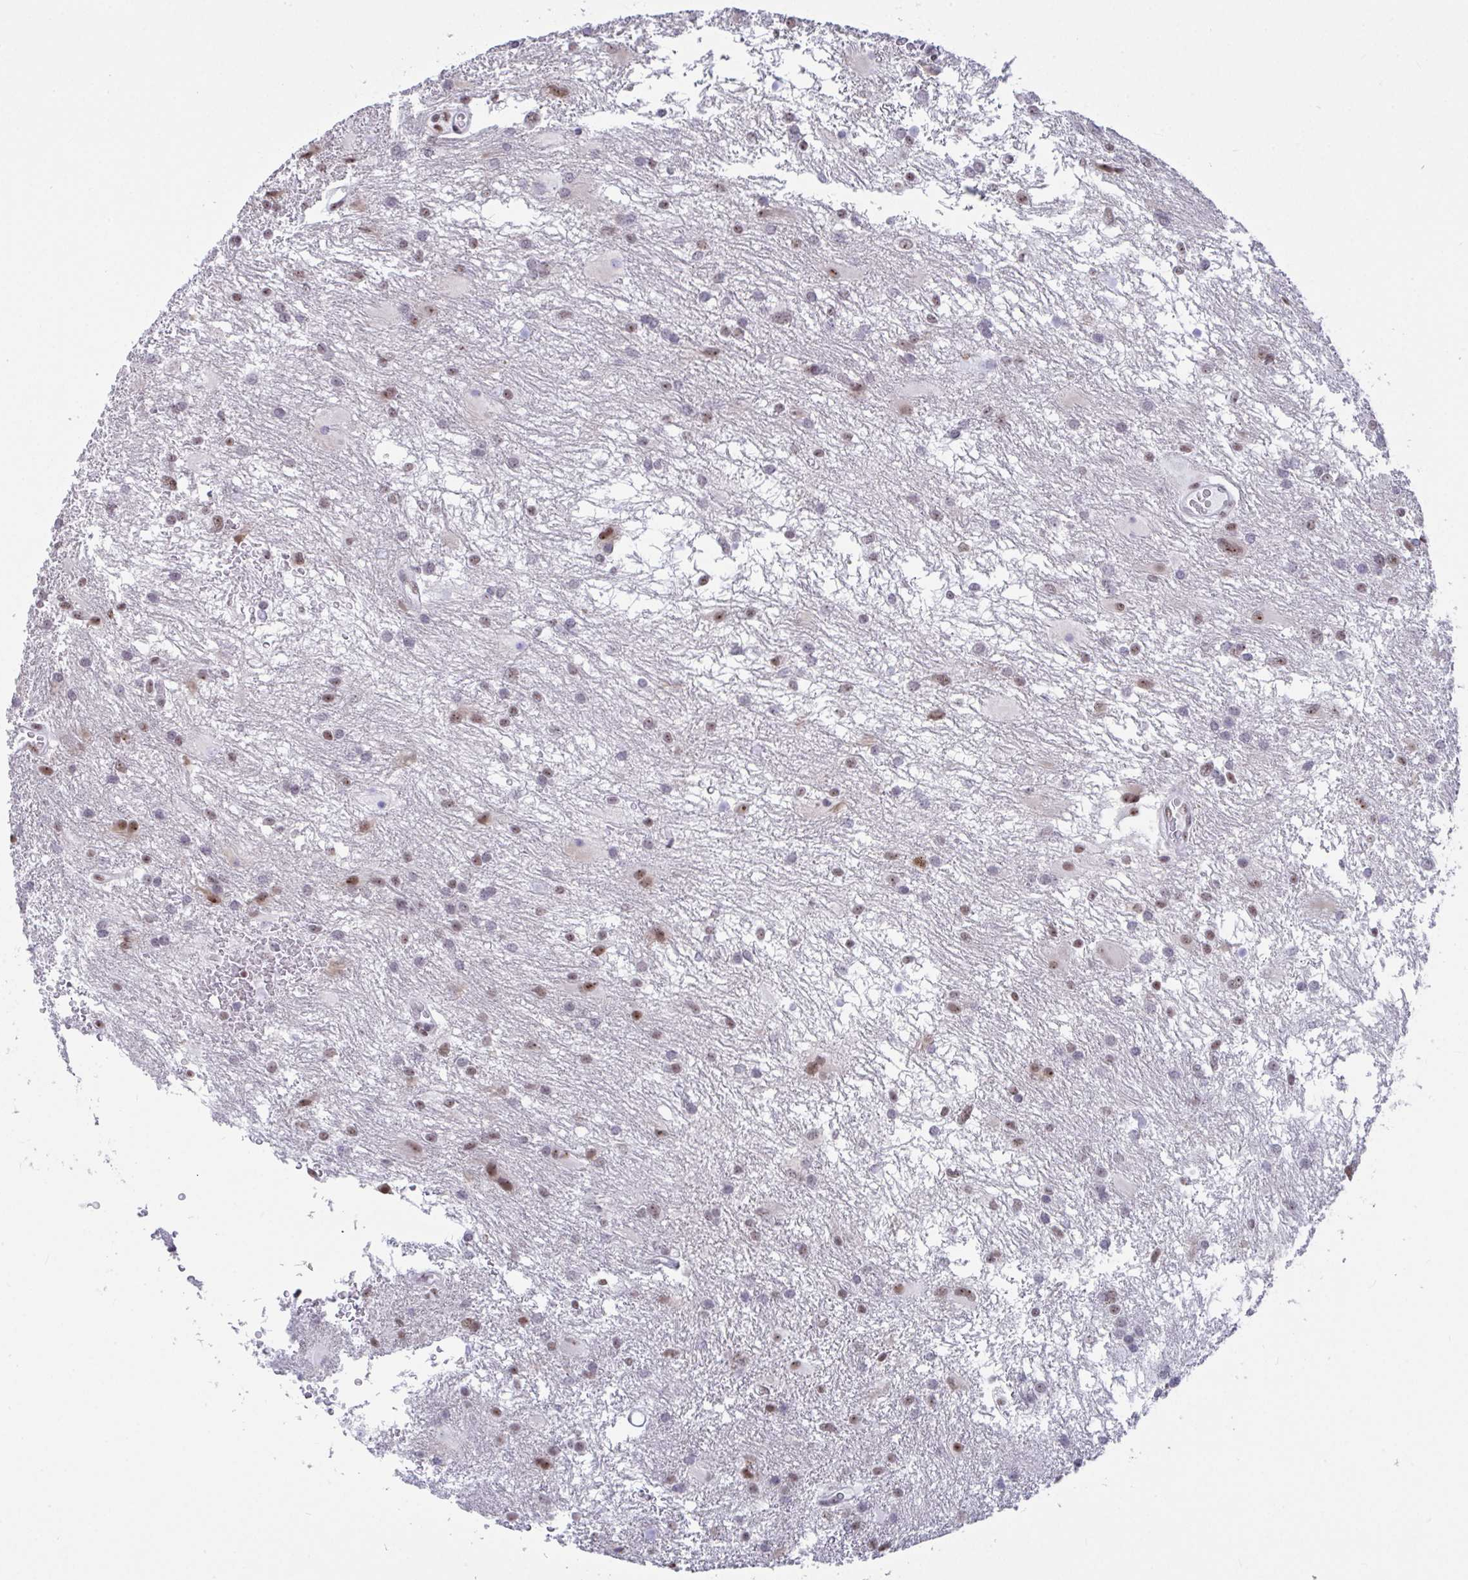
{"staining": {"intensity": "moderate", "quantity": "25%-75%", "location": "nuclear"}, "tissue": "glioma", "cell_type": "Tumor cells", "image_type": "cancer", "snomed": [{"axis": "morphology", "description": "Glioma, malignant, High grade"}, {"axis": "topography", "description": "Brain"}], "caption": "An image of human glioma stained for a protein shows moderate nuclear brown staining in tumor cells.", "gene": "SUPT16H", "patient": {"sex": "male", "age": 53}}